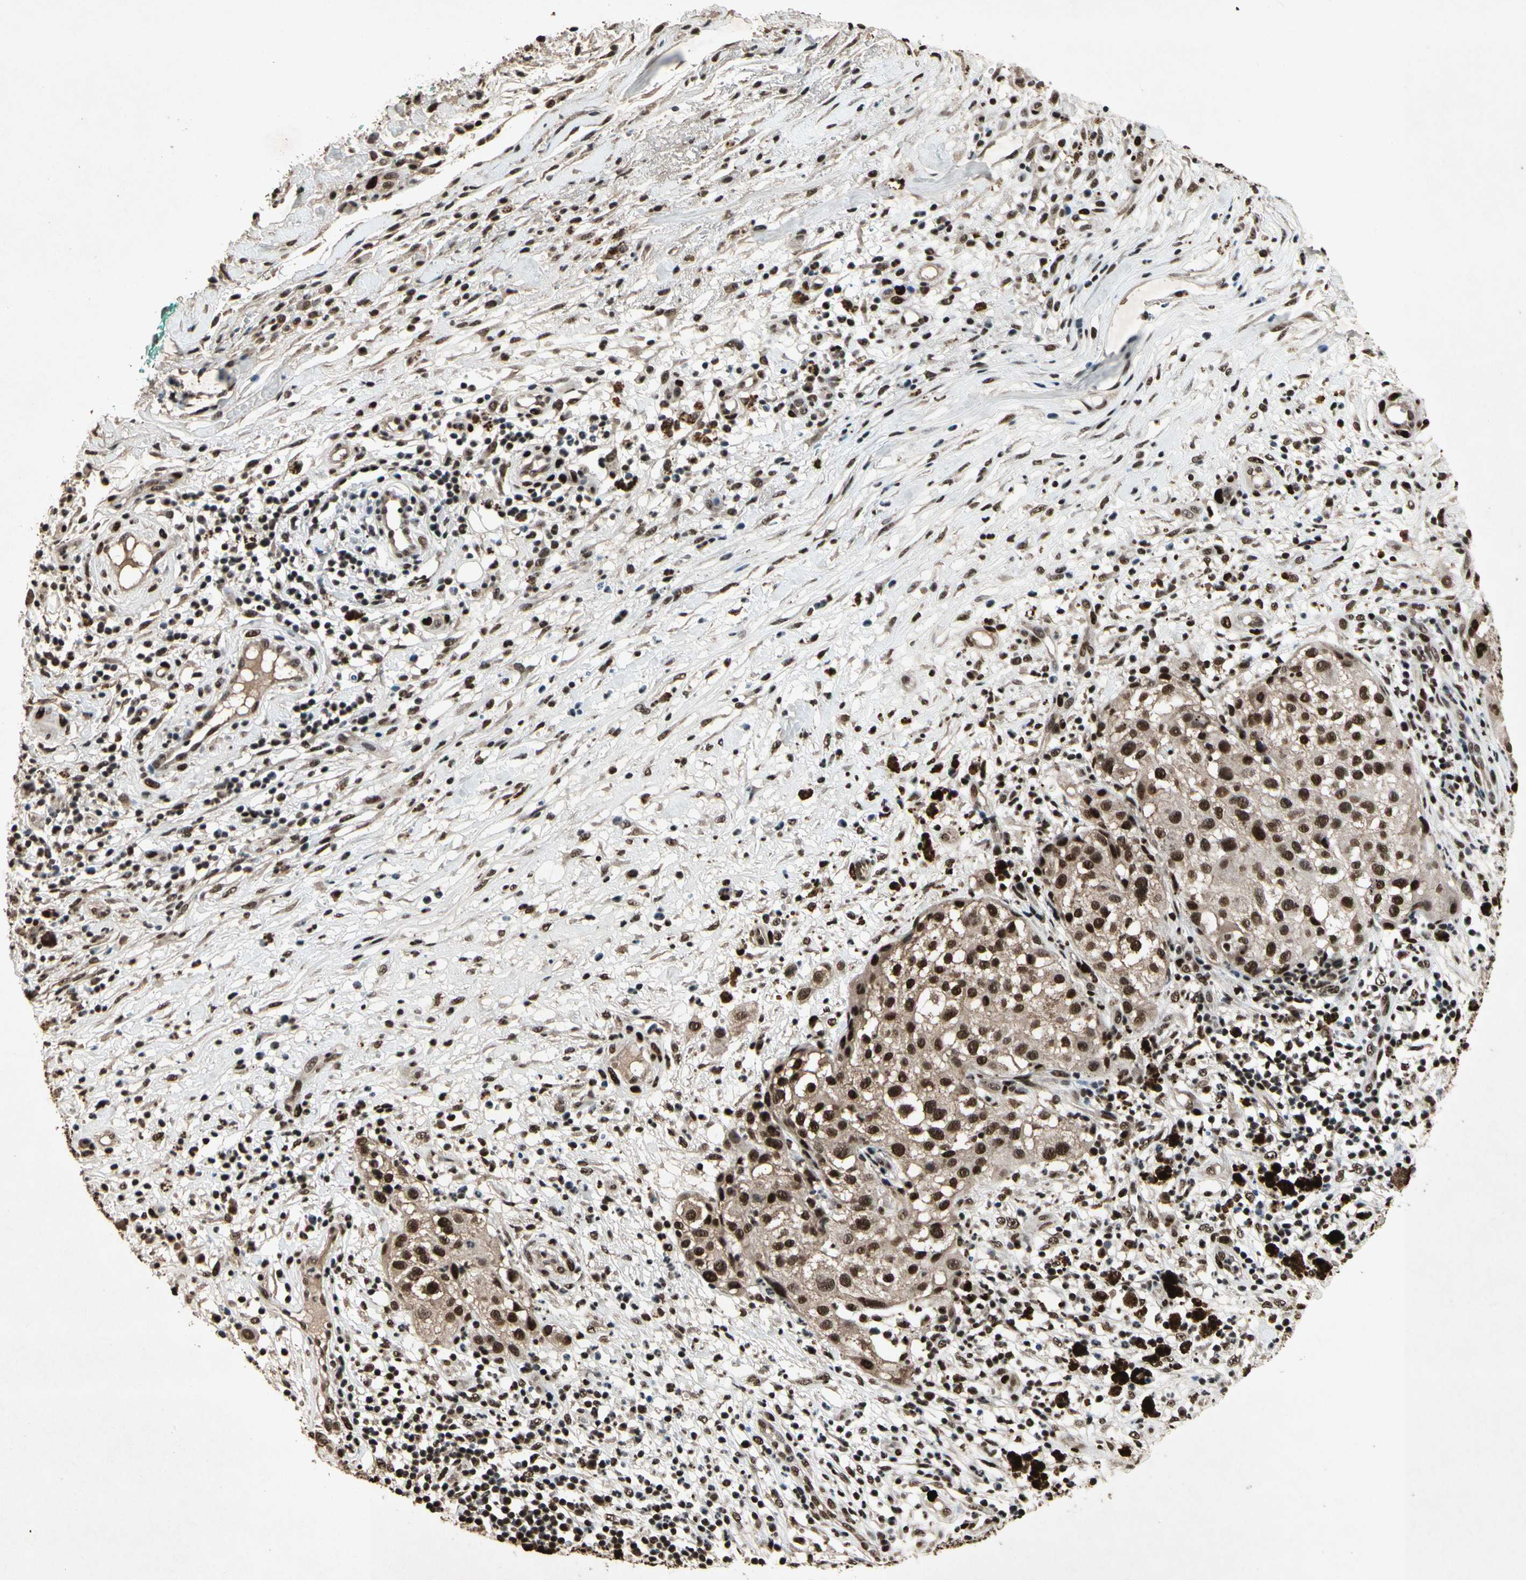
{"staining": {"intensity": "strong", "quantity": ">75%", "location": "cytoplasmic/membranous,nuclear"}, "tissue": "melanoma", "cell_type": "Tumor cells", "image_type": "cancer", "snomed": [{"axis": "morphology", "description": "Necrosis, NOS"}, {"axis": "morphology", "description": "Malignant melanoma, NOS"}, {"axis": "topography", "description": "Skin"}], "caption": "Brown immunohistochemical staining in melanoma reveals strong cytoplasmic/membranous and nuclear expression in about >75% of tumor cells.", "gene": "TBX2", "patient": {"sex": "female", "age": 87}}